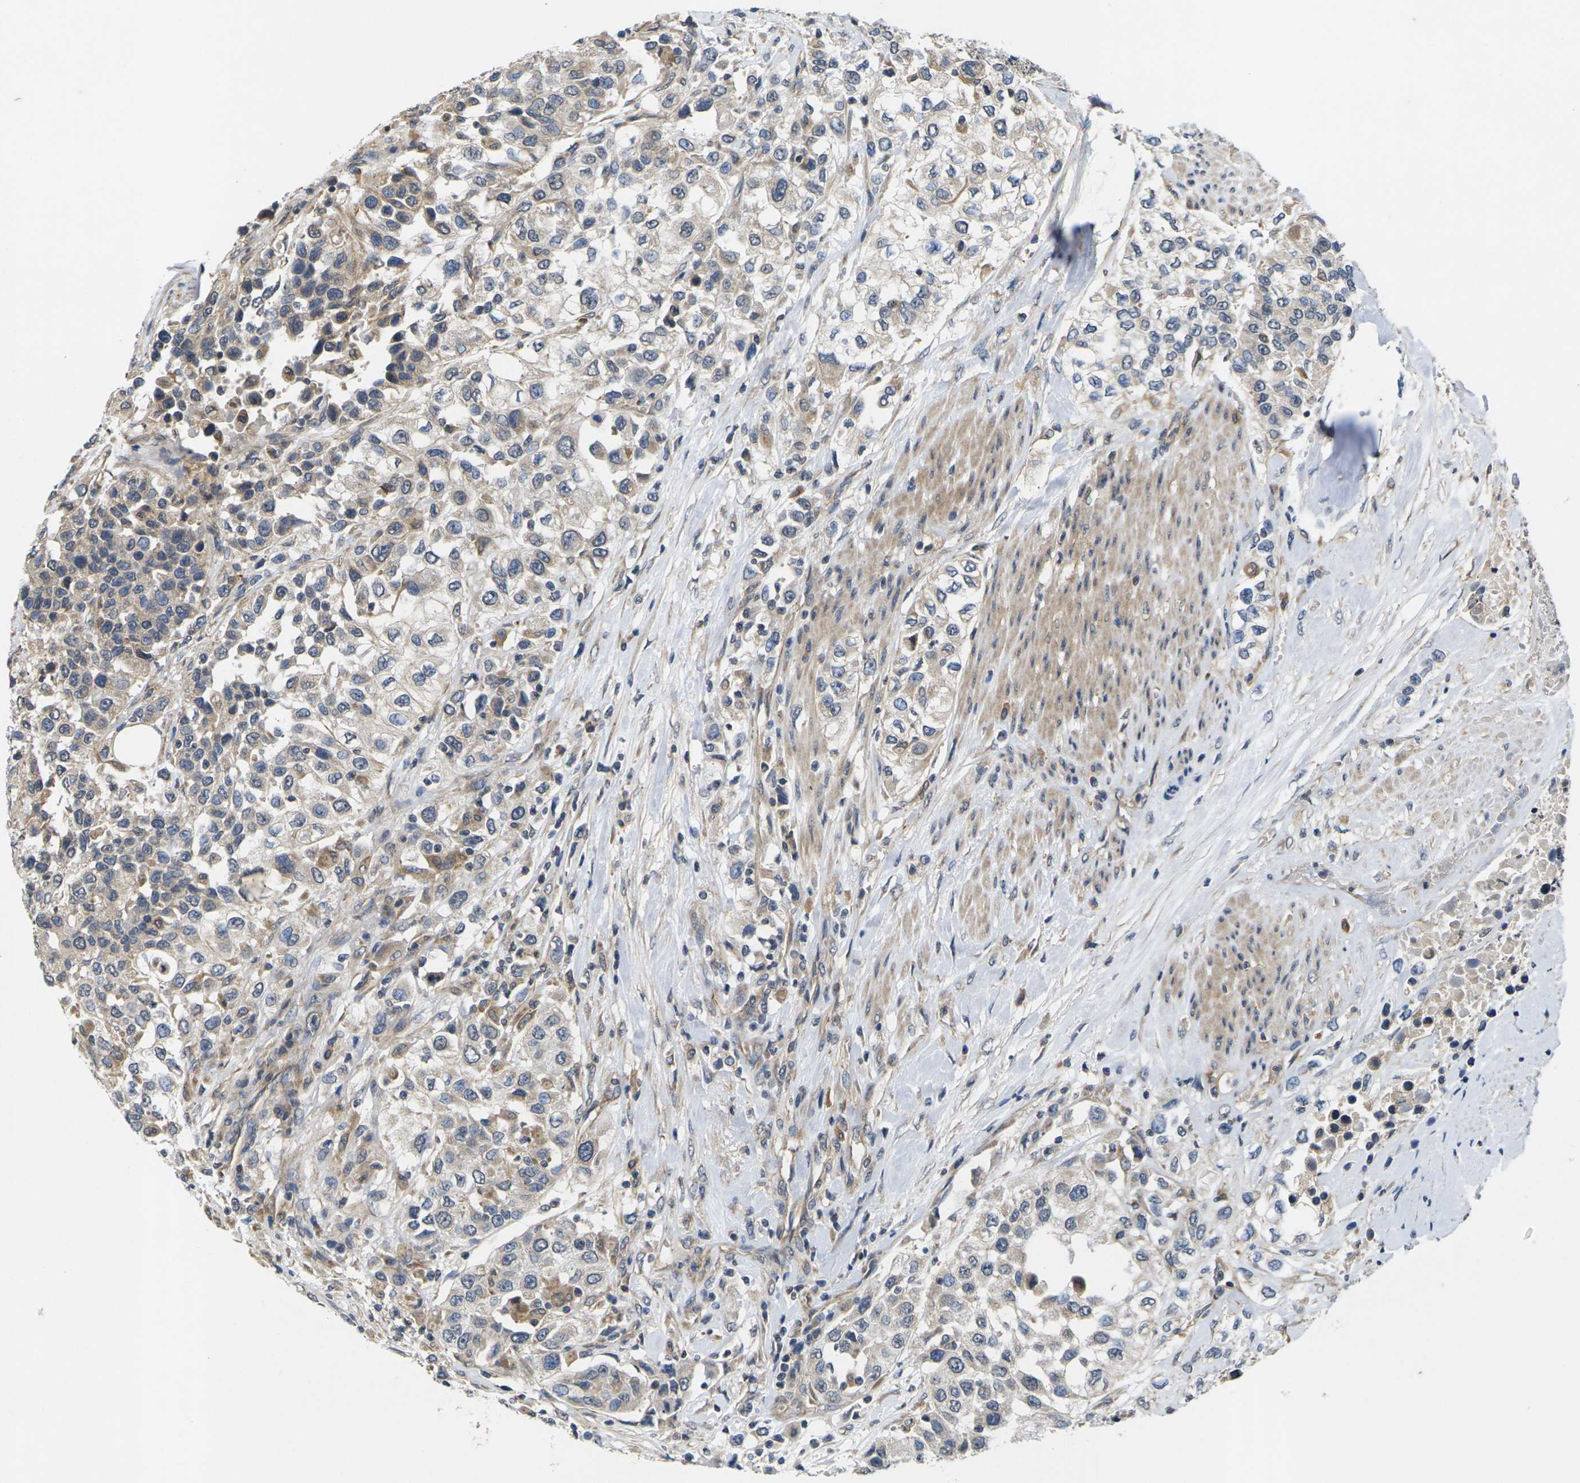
{"staining": {"intensity": "weak", "quantity": ">75%", "location": "cytoplasmic/membranous"}, "tissue": "urothelial cancer", "cell_type": "Tumor cells", "image_type": "cancer", "snomed": [{"axis": "morphology", "description": "Urothelial carcinoma, High grade"}, {"axis": "topography", "description": "Urinary bladder"}], "caption": "Weak cytoplasmic/membranous expression for a protein is seen in approximately >75% of tumor cells of urothelial cancer using immunohistochemistry.", "gene": "DKK2", "patient": {"sex": "female", "age": 80}}